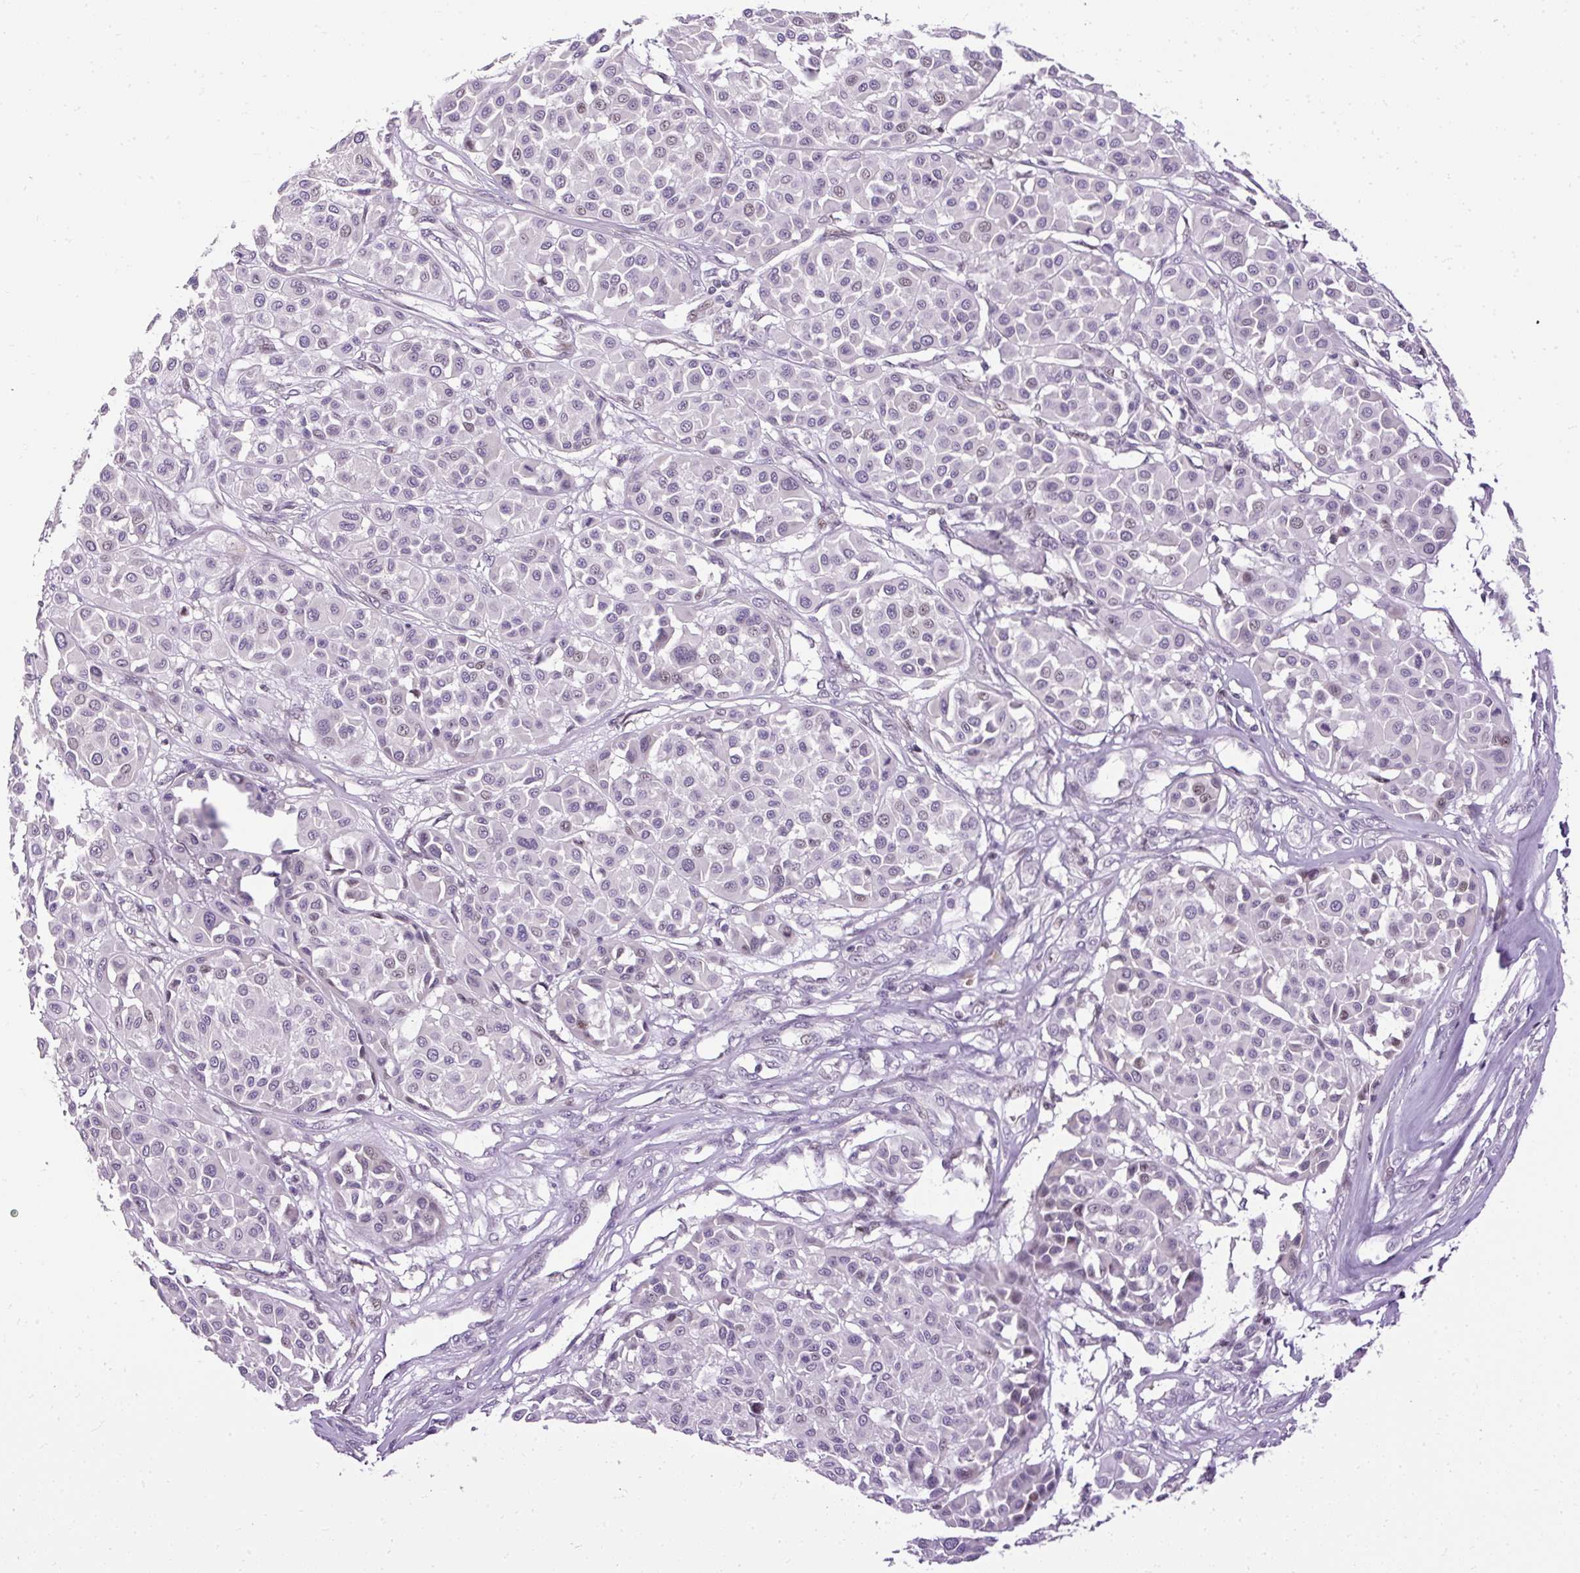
{"staining": {"intensity": "weak", "quantity": "<25%", "location": "nuclear"}, "tissue": "melanoma", "cell_type": "Tumor cells", "image_type": "cancer", "snomed": [{"axis": "morphology", "description": "Malignant melanoma, Metastatic site"}, {"axis": "topography", "description": "Soft tissue"}], "caption": "Immunohistochemistry image of neoplastic tissue: malignant melanoma (metastatic site) stained with DAB reveals no significant protein expression in tumor cells. The staining is performed using DAB brown chromogen with nuclei counter-stained in using hematoxylin.", "gene": "ARHGEF18", "patient": {"sex": "male", "age": 41}}